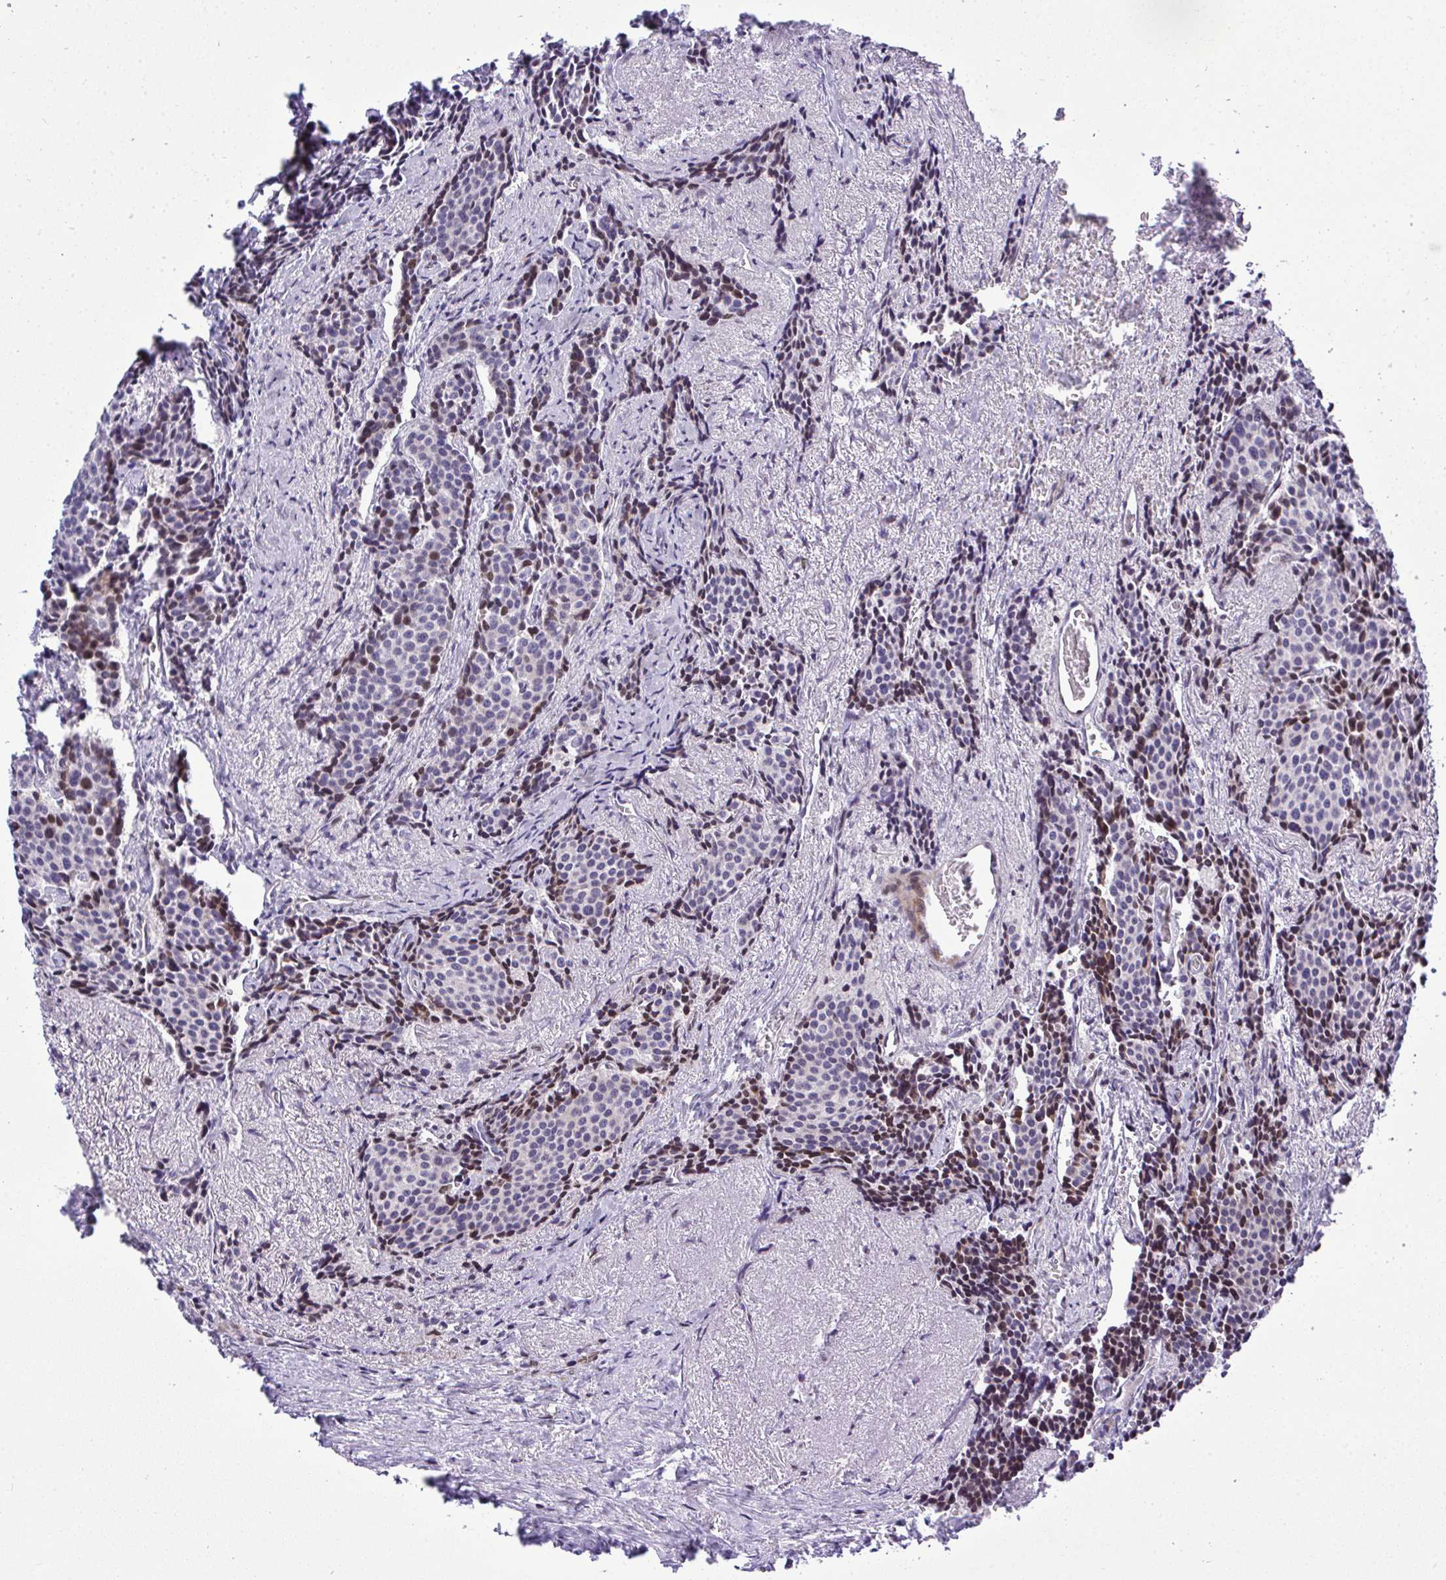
{"staining": {"intensity": "moderate", "quantity": "<25%", "location": "nuclear"}, "tissue": "carcinoid", "cell_type": "Tumor cells", "image_type": "cancer", "snomed": [{"axis": "morphology", "description": "Carcinoid, malignant, NOS"}, {"axis": "topography", "description": "Small intestine"}], "caption": "Human carcinoid stained with a brown dye shows moderate nuclear positive expression in about <25% of tumor cells.", "gene": "CASTOR2", "patient": {"sex": "male", "age": 73}}